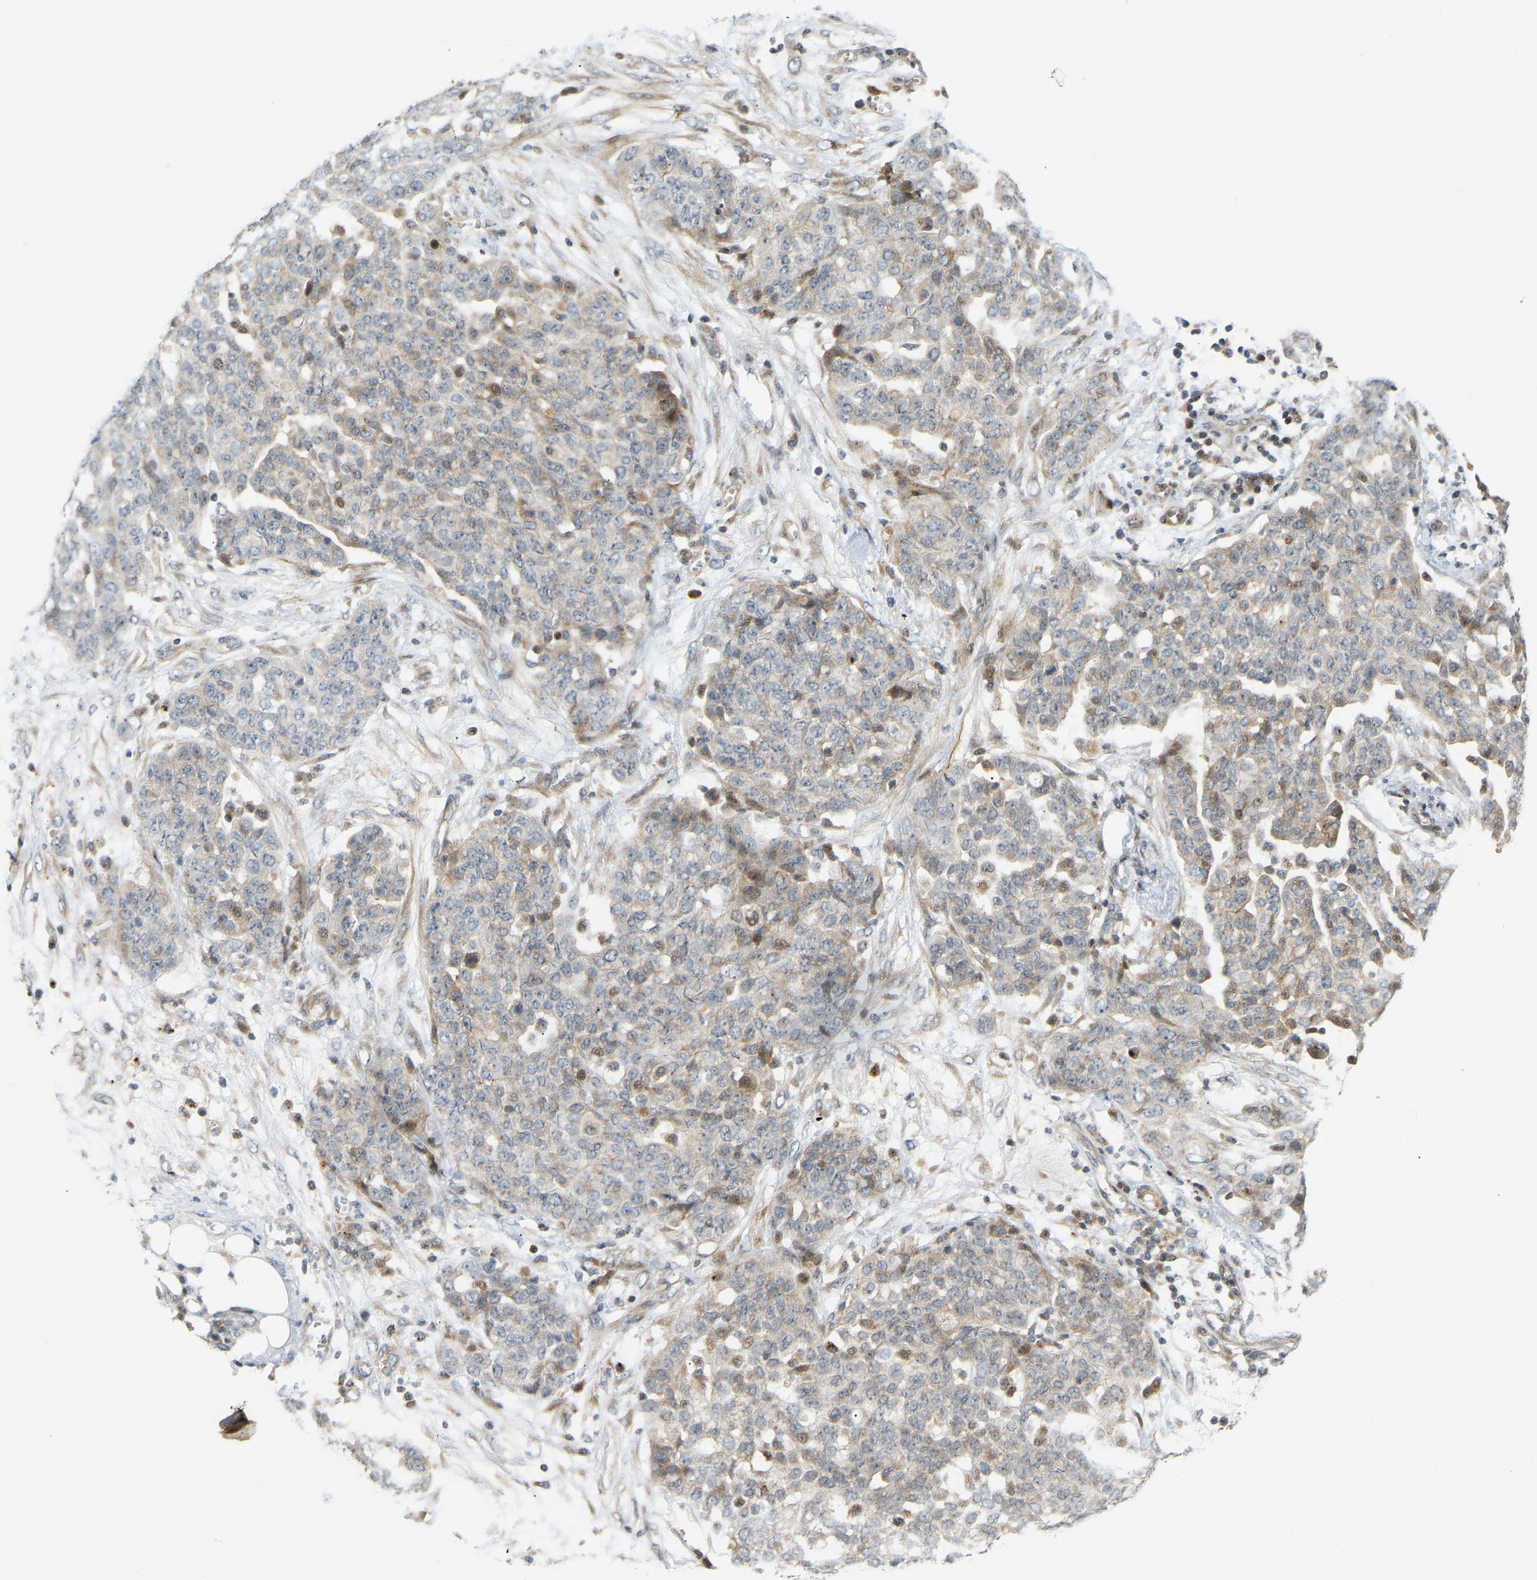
{"staining": {"intensity": "moderate", "quantity": "<25%", "location": "cytoplasmic/membranous,nuclear"}, "tissue": "ovarian cancer", "cell_type": "Tumor cells", "image_type": "cancer", "snomed": [{"axis": "morphology", "description": "Cystadenocarcinoma, serous, NOS"}, {"axis": "topography", "description": "Soft tissue"}, {"axis": "topography", "description": "Ovary"}], "caption": "Moderate cytoplasmic/membranous and nuclear protein expression is identified in approximately <25% of tumor cells in ovarian cancer. The staining was performed using DAB to visualize the protein expression in brown, while the nuclei were stained in blue with hematoxylin (Magnification: 20x).", "gene": "POGLUT2", "patient": {"sex": "female", "age": 57}}